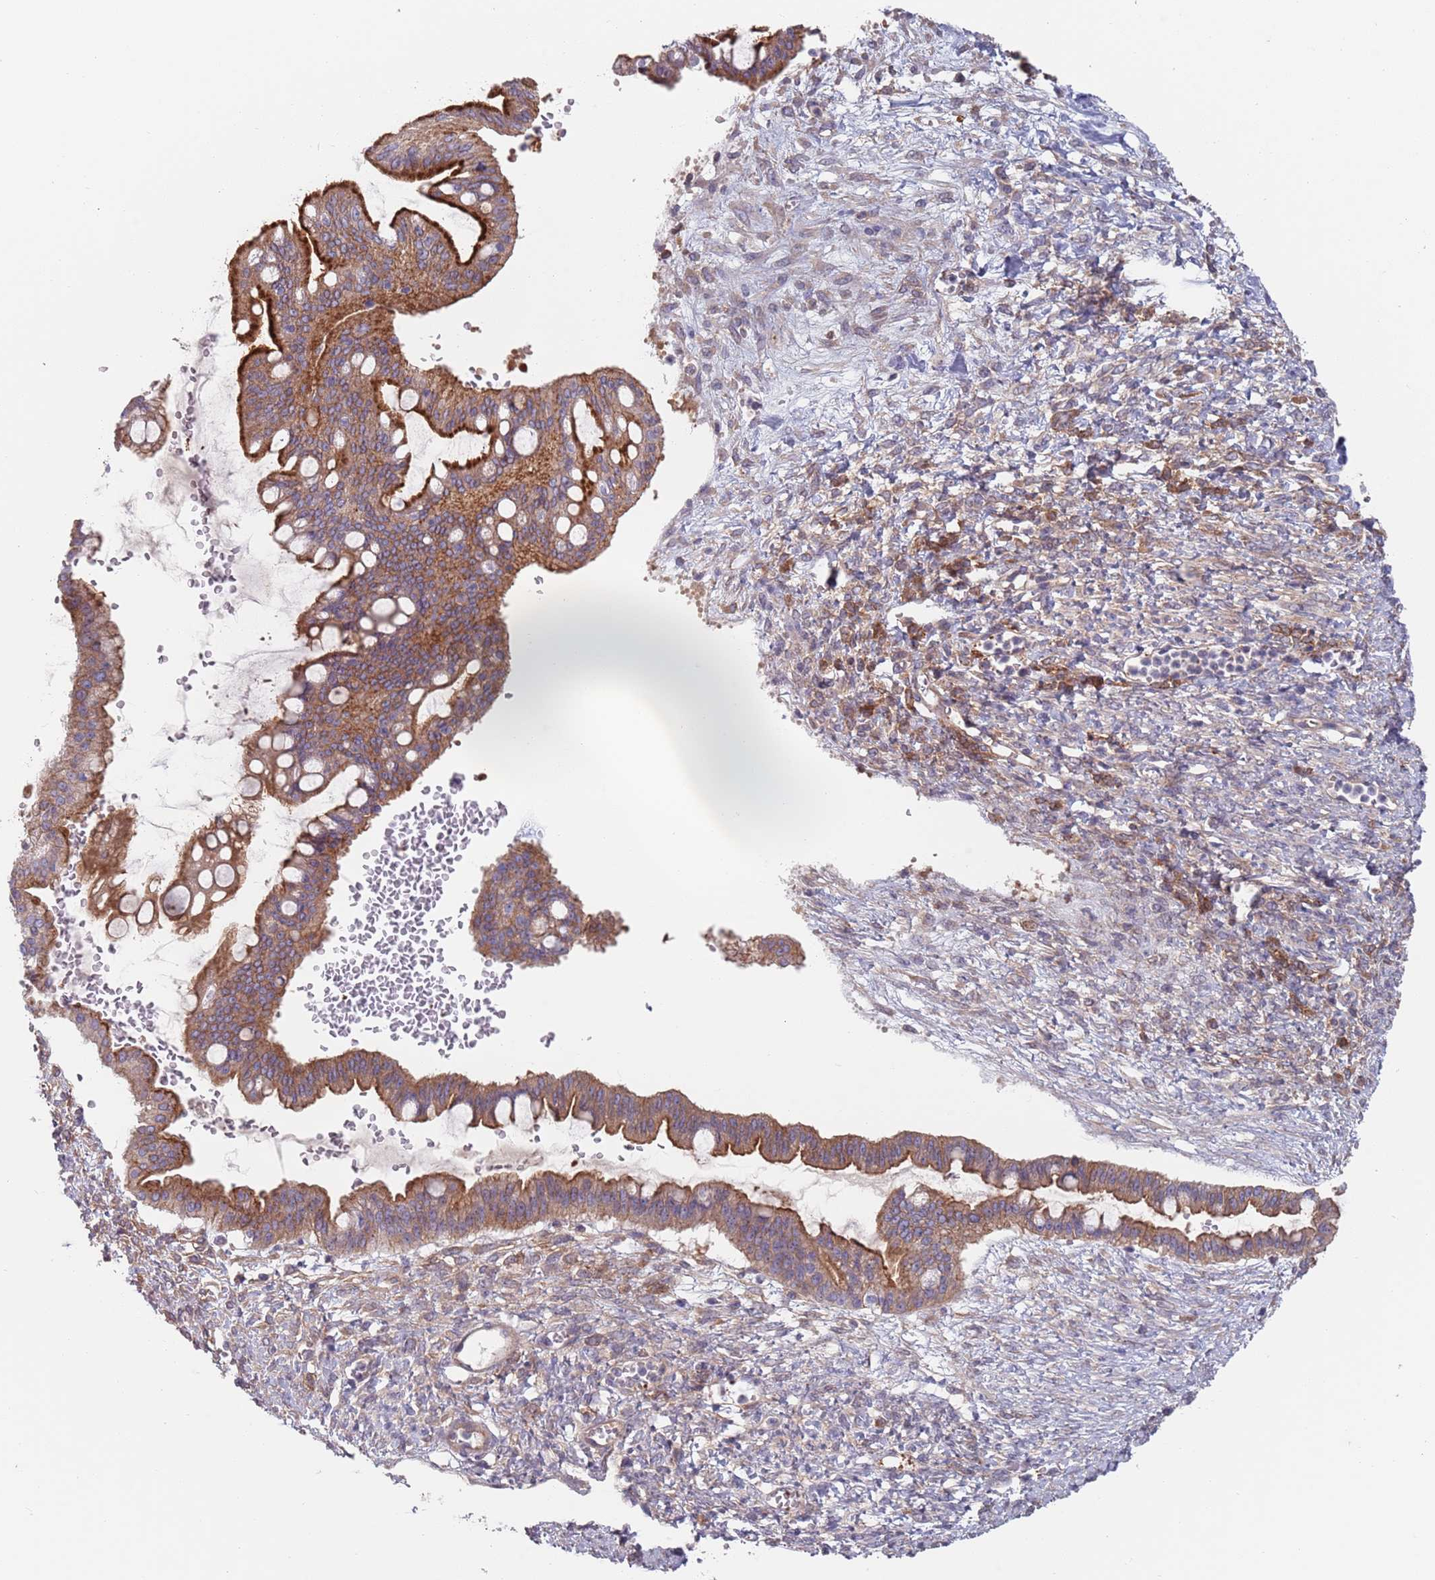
{"staining": {"intensity": "strong", "quantity": ">75%", "location": "cytoplasmic/membranous"}, "tissue": "ovarian cancer", "cell_type": "Tumor cells", "image_type": "cancer", "snomed": [{"axis": "morphology", "description": "Cystadenocarcinoma, mucinous, NOS"}, {"axis": "topography", "description": "Ovary"}], "caption": "Ovarian cancer (mucinous cystadenocarcinoma) tissue demonstrates strong cytoplasmic/membranous expression in about >75% of tumor cells, visualized by immunohistochemistry.", "gene": "APPL2", "patient": {"sex": "female", "age": 73}}